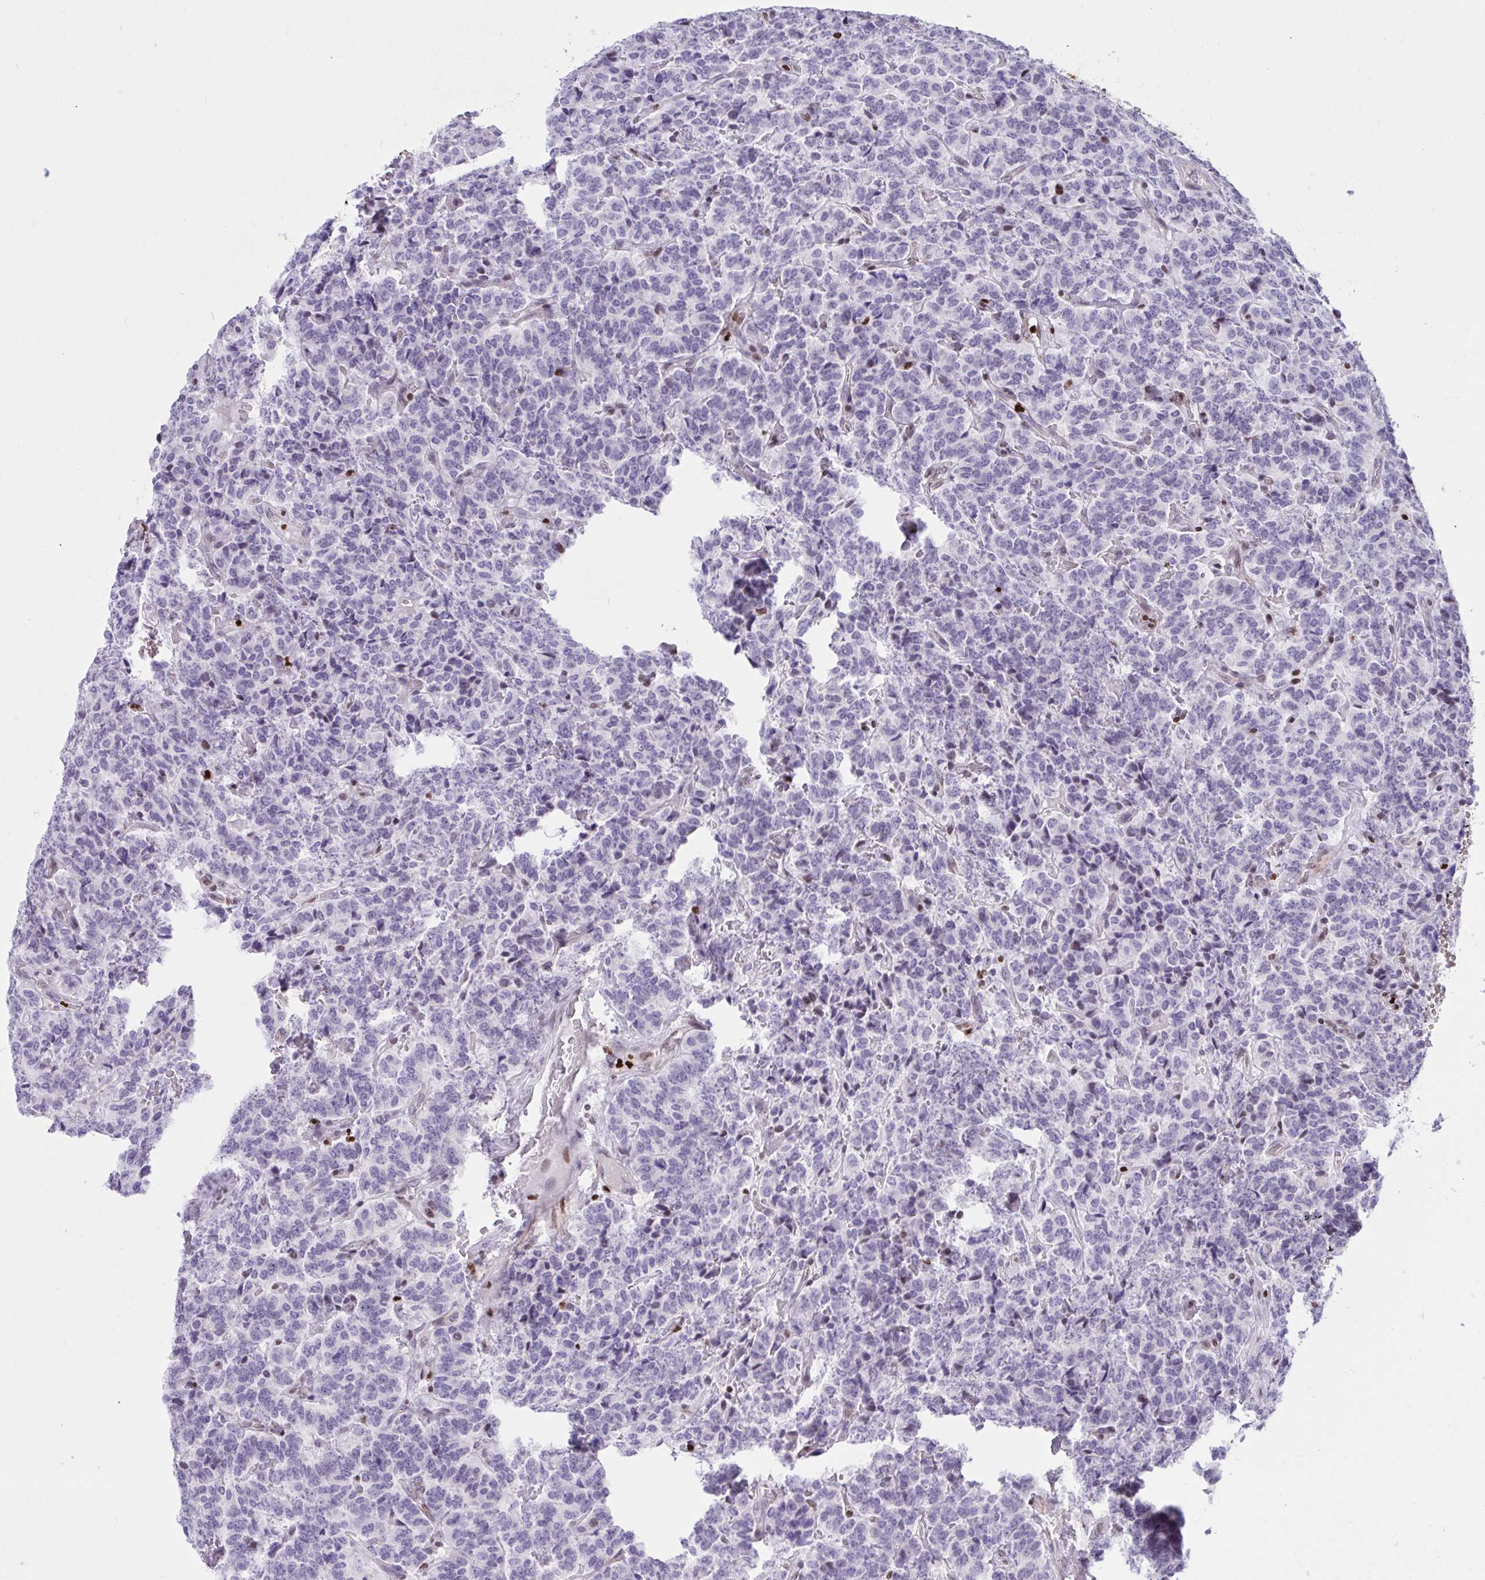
{"staining": {"intensity": "negative", "quantity": "none", "location": "none"}, "tissue": "carcinoid", "cell_type": "Tumor cells", "image_type": "cancer", "snomed": [{"axis": "morphology", "description": "Carcinoid, malignant, NOS"}, {"axis": "topography", "description": "Pancreas"}], "caption": "This photomicrograph is of carcinoid stained with immunohistochemistry (IHC) to label a protein in brown with the nuclei are counter-stained blue. There is no staining in tumor cells. The staining is performed using DAB brown chromogen with nuclei counter-stained in using hematoxylin.", "gene": "HMGB2", "patient": {"sex": "male", "age": 36}}